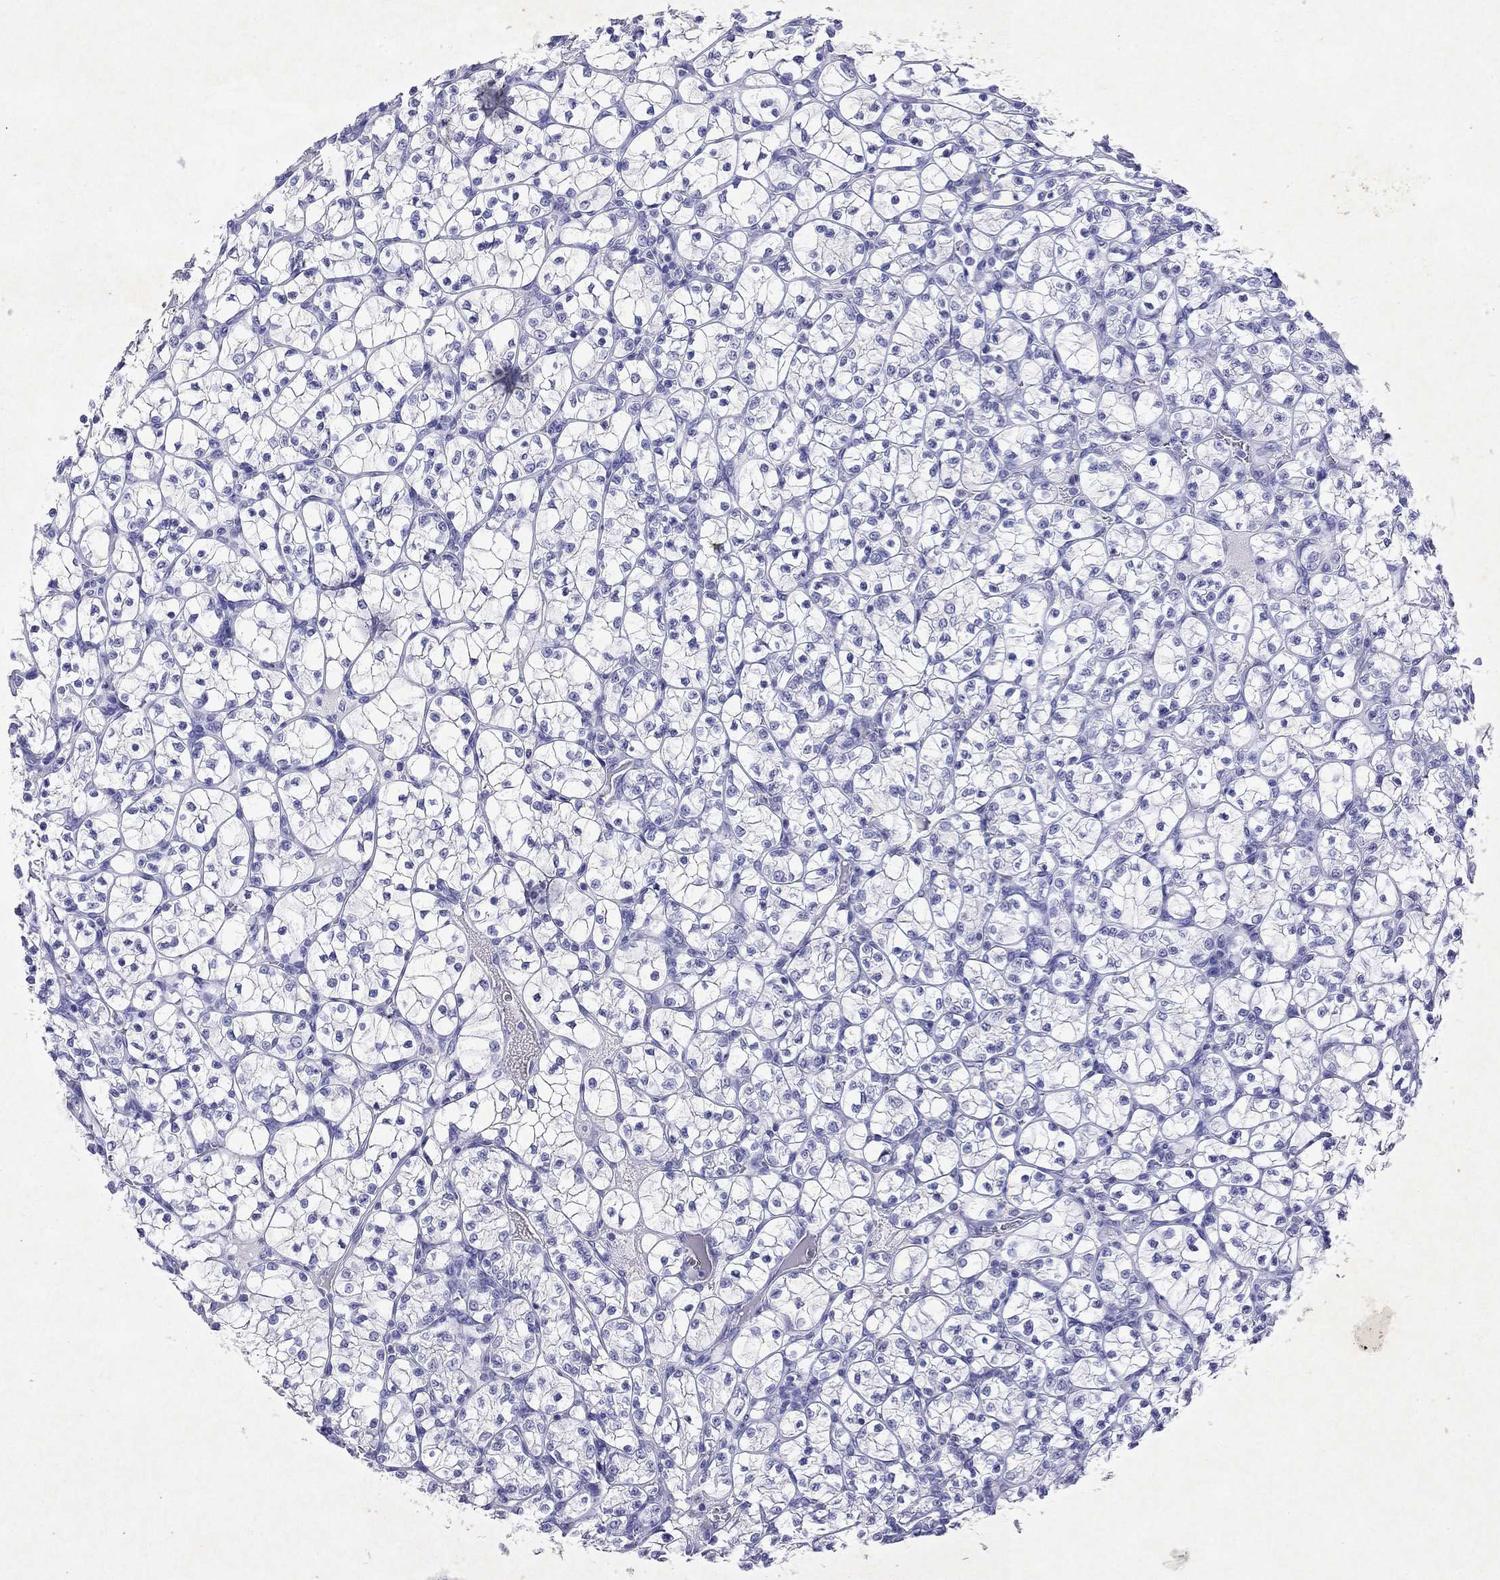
{"staining": {"intensity": "negative", "quantity": "none", "location": "none"}, "tissue": "renal cancer", "cell_type": "Tumor cells", "image_type": "cancer", "snomed": [{"axis": "morphology", "description": "Adenocarcinoma, NOS"}, {"axis": "topography", "description": "Kidney"}], "caption": "Tumor cells are negative for protein expression in human renal cancer (adenocarcinoma).", "gene": "ARMC12", "patient": {"sex": "female", "age": 89}}